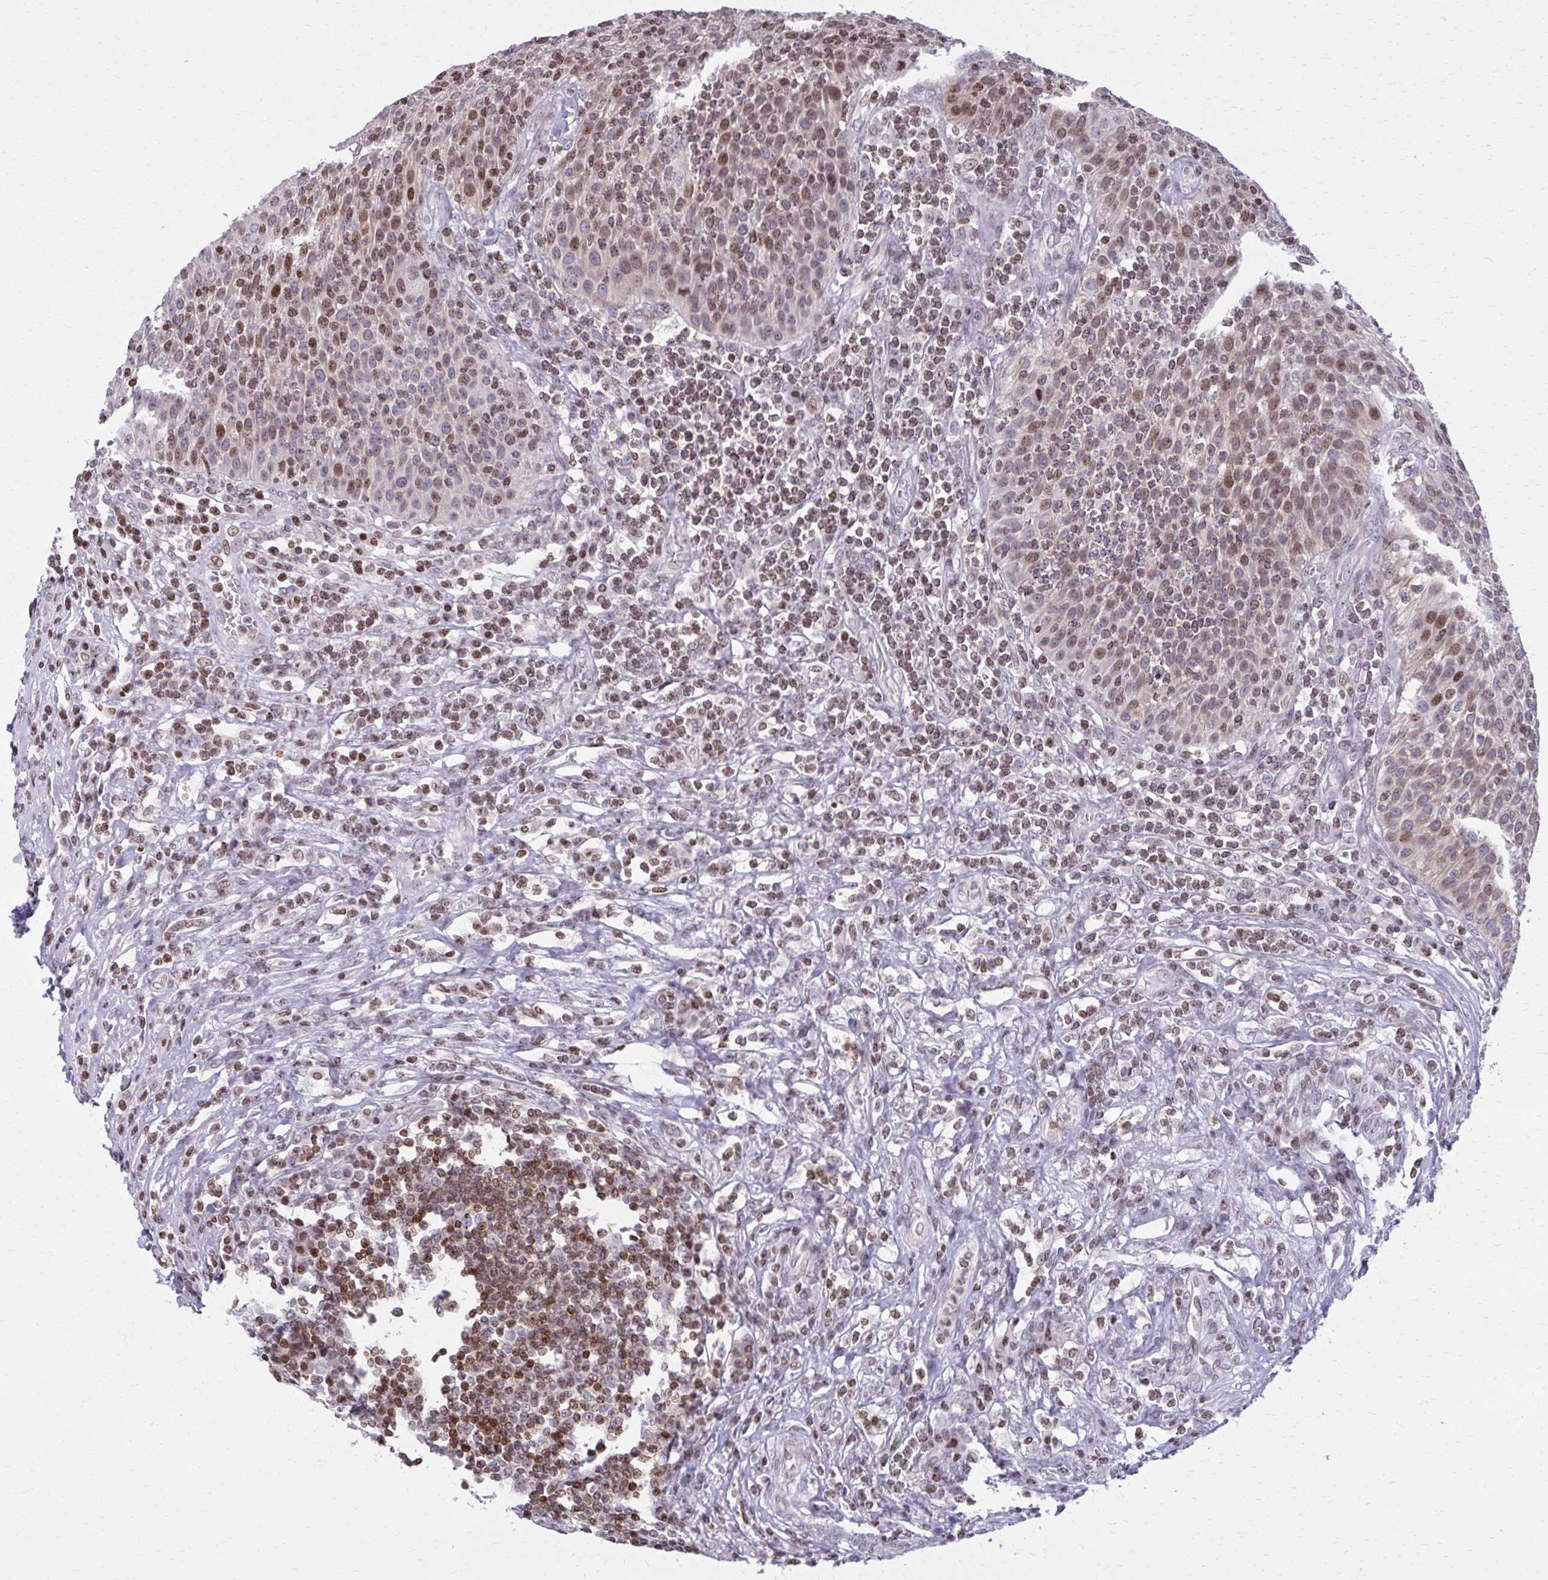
{"staining": {"intensity": "moderate", "quantity": "25%-75%", "location": "nuclear"}, "tissue": "urothelial cancer", "cell_type": "Tumor cells", "image_type": "cancer", "snomed": [{"axis": "morphology", "description": "Urothelial carcinoma, High grade"}, {"axis": "topography", "description": "Urinary bladder"}], "caption": "This is an image of IHC staining of urothelial carcinoma (high-grade), which shows moderate expression in the nuclear of tumor cells.", "gene": "AP5M1", "patient": {"sex": "female", "age": 70}}